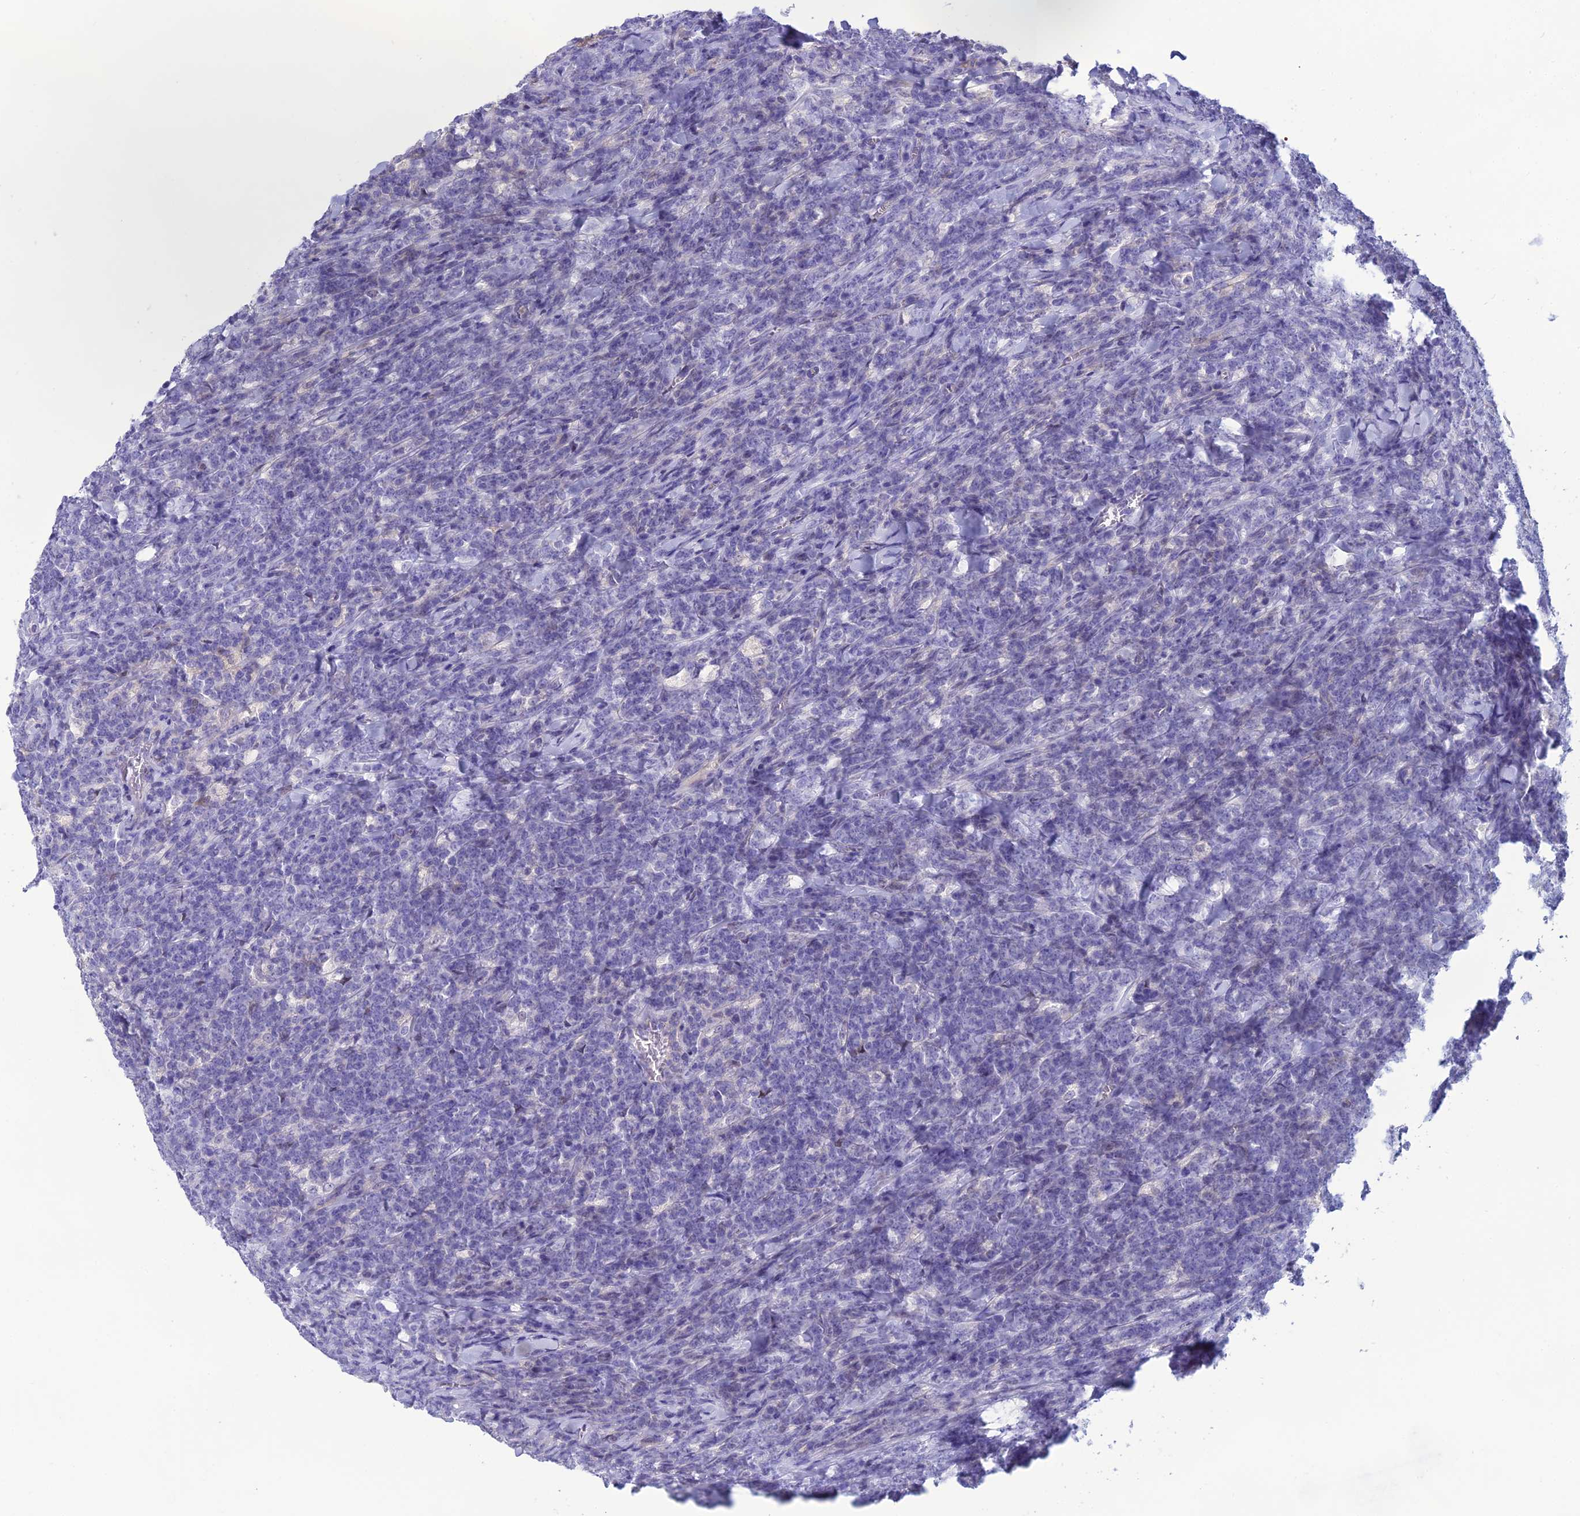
{"staining": {"intensity": "negative", "quantity": "none", "location": "none"}, "tissue": "lymphoma", "cell_type": "Tumor cells", "image_type": "cancer", "snomed": [{"axis": "morphology", "description": "Malignant lymphoma, non-Hodgkin's type, High grade"}, {"axis": "topography", "description": "Small intestine"}], "caption": "Lymphoma was stained to show a protein in brown. There is no significant staining in tumor cells.", "gene": "CRB2", "patient": {"sex": "male", "age": 8}}